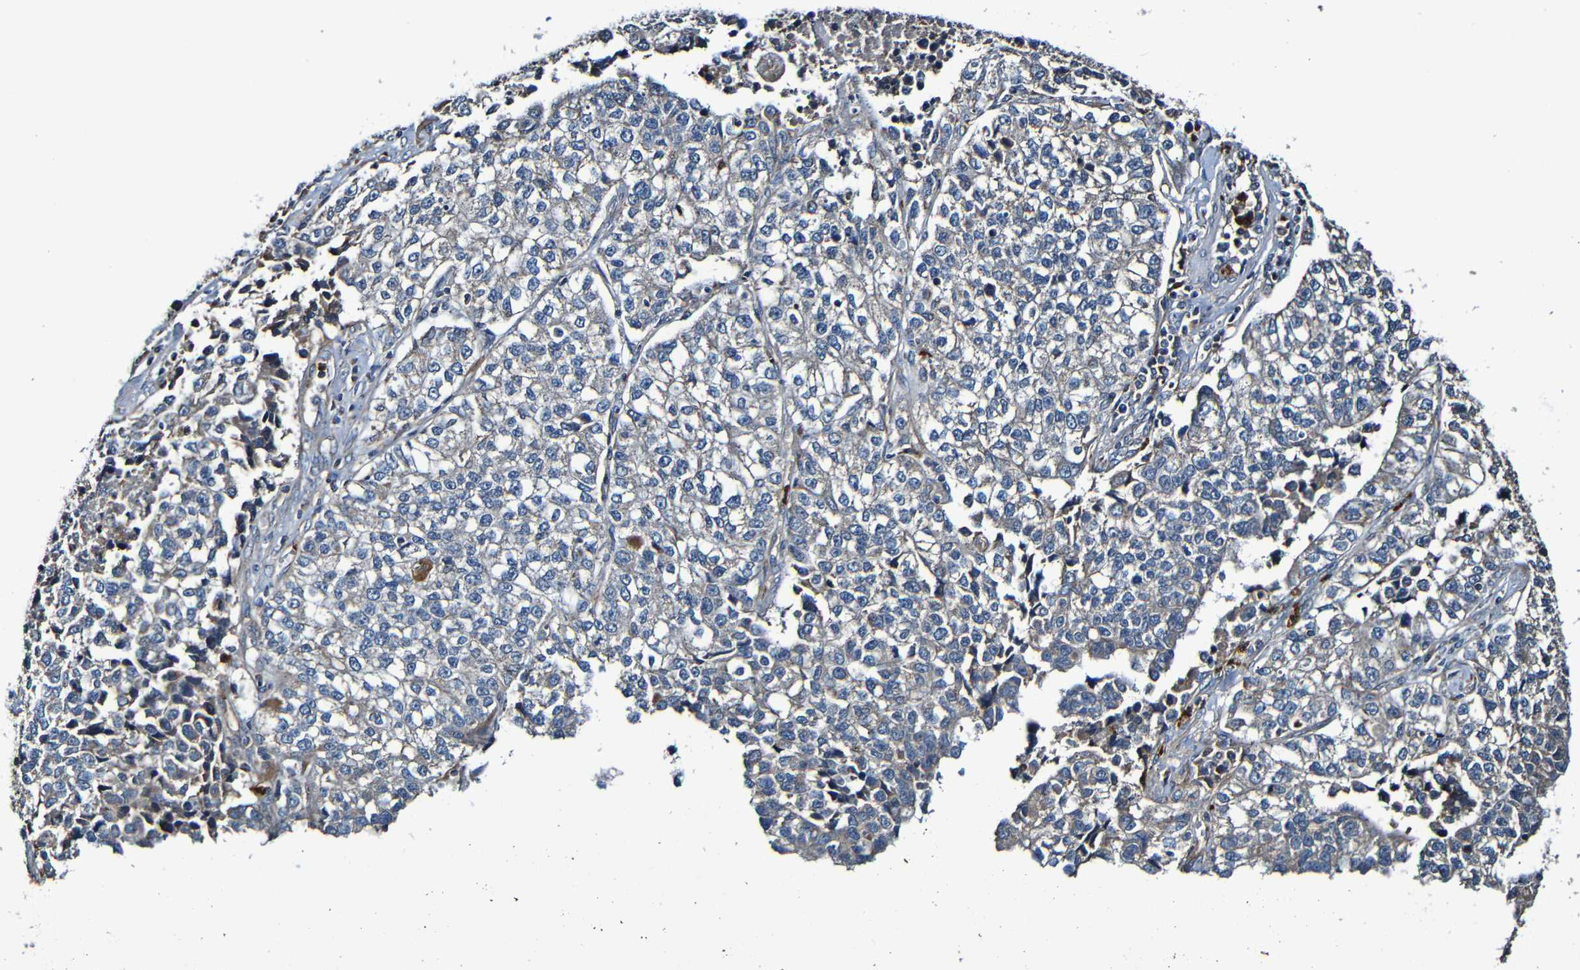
{"staining": {"intensity": "negative", "quantity": "none", "location": "none"}, "tissue": "lung cancer", "cell_type": "Tumor cells", "image_type": "cancer", "snomed": [{"axis": "morphology", "description": "Adenocarcinoma, NOS"}, {"axis": "topography", "description": "Lung"}], "caption": "Tumor cells show no significant staining in lung cancer.", "gene": "ADAM15", "patient": {"sex": "male", "age": 49}}